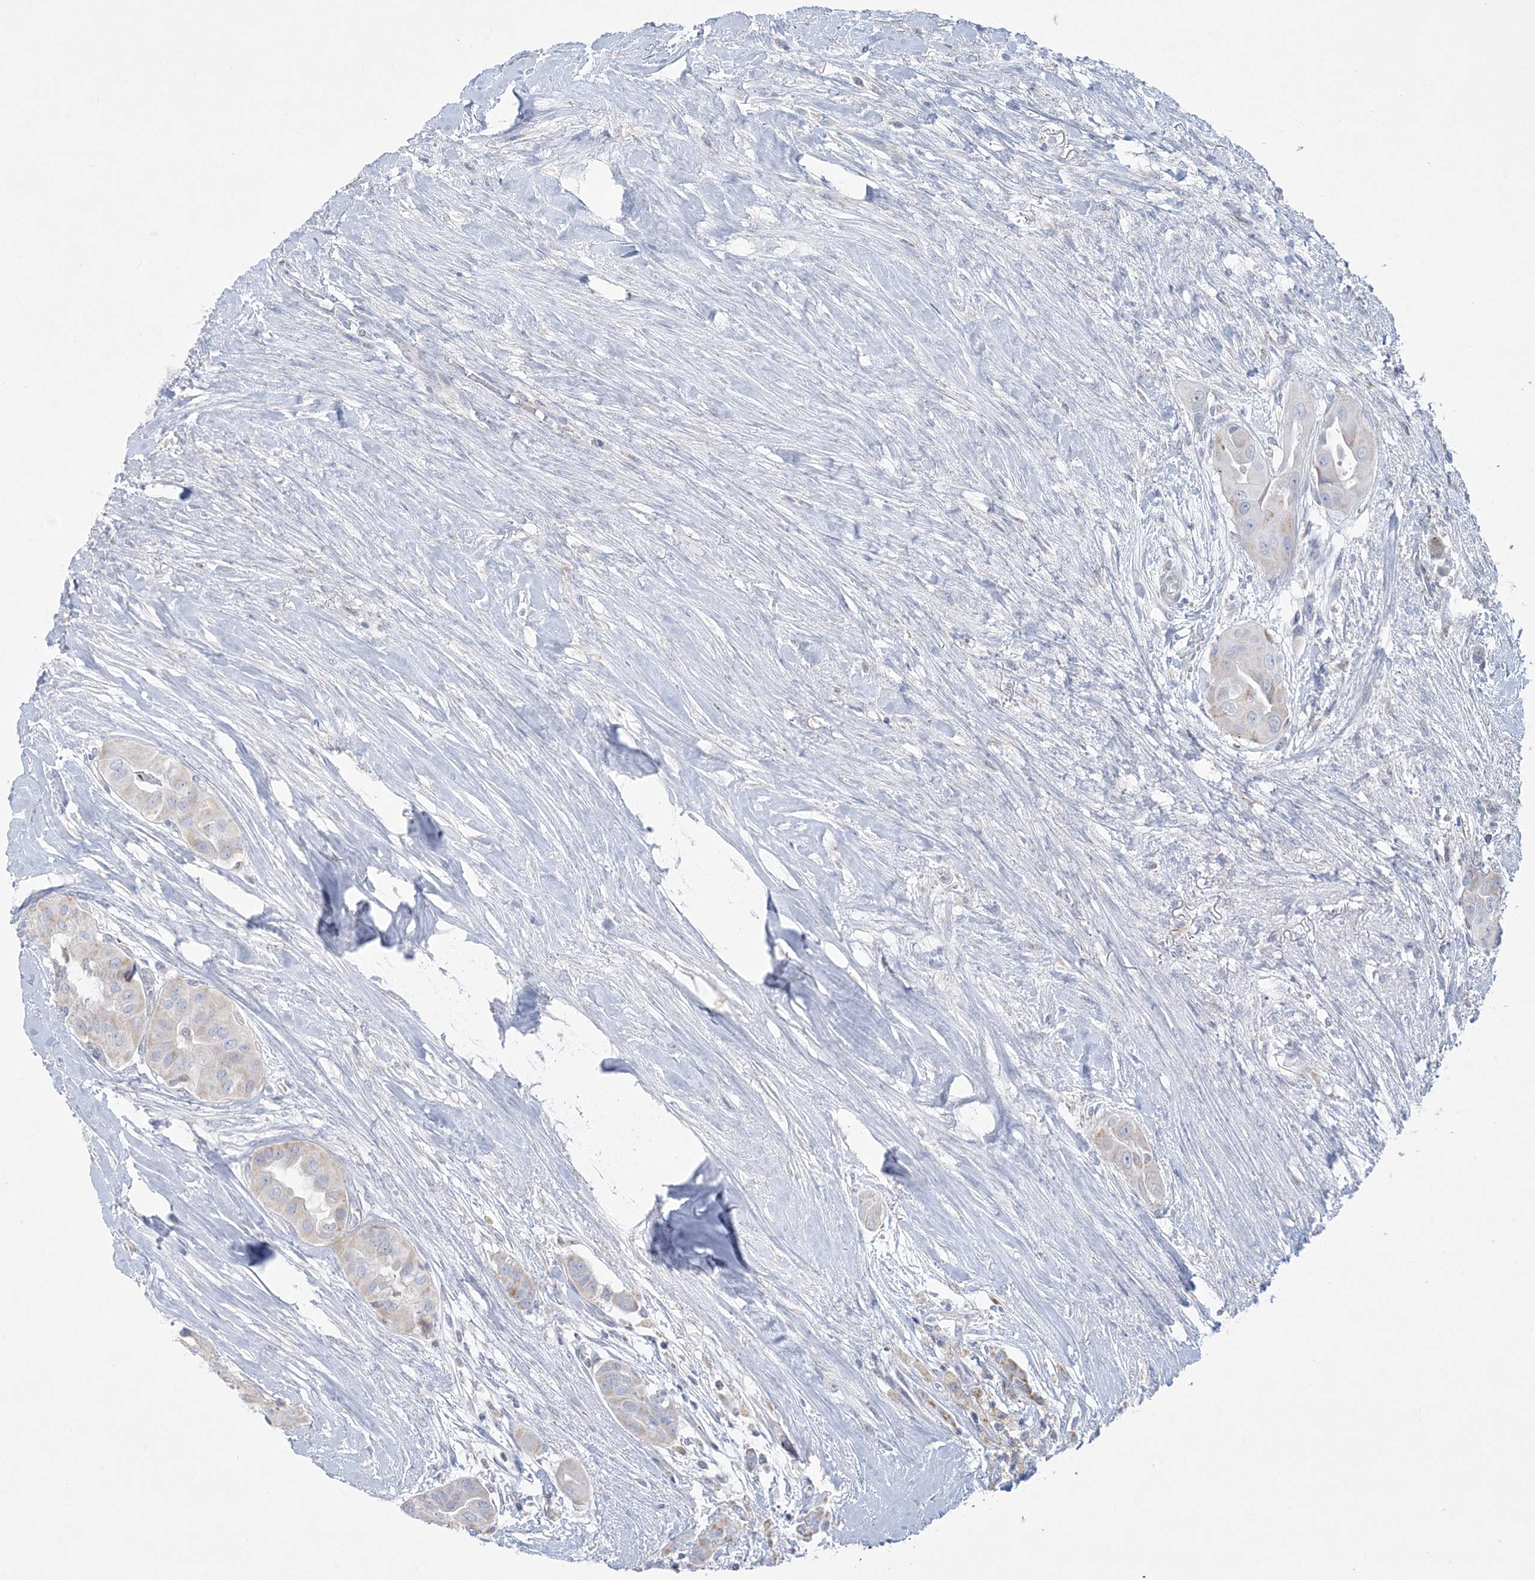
{"staining": {"intensity": "weak", "quantity": "25%-75%", "location": "cytoplasmic/membranous"}, "tissue": "thyroid cancer", "cell_type": "Tumor cells", "image_type": "cancer", "snomed": [{"axis": "morphology", "description": "Papillary adenocarcinoma, NOS"}, {"axis": "topography", "description": "Thyroid gland"}], "caption": "This image demonstrates immunohistochemistry staining of human papillary adenocarcinoma (thyroid), with low weak cytoplasmic/membranous expression in about 25%-75% of tumor cells.", "gene": "TBC1D7", "patient": {"sex": "female", "age": 59}}